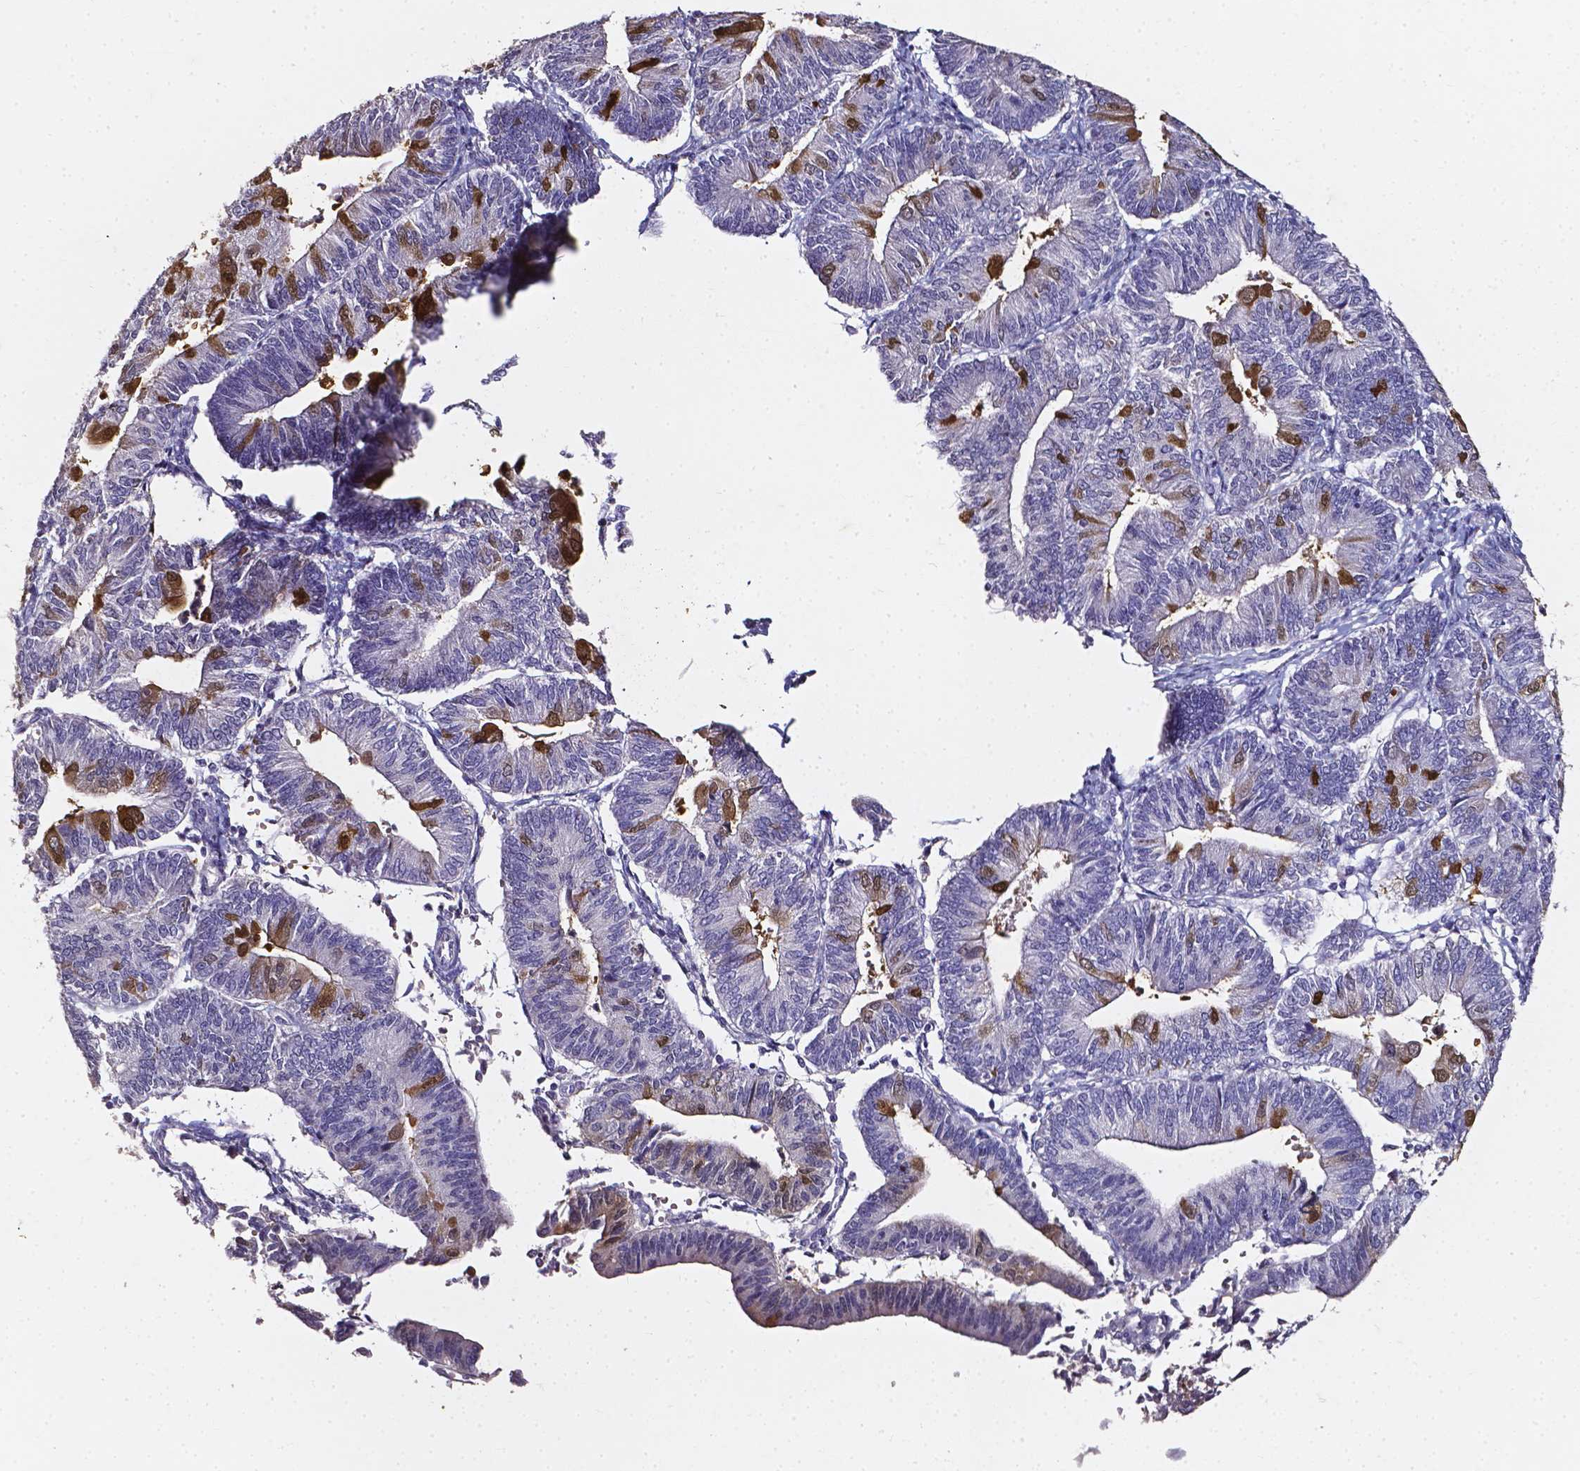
{"staining": {"intensity": "moderate", "quantity": "<25%", "location": "cytoplasmic/membranous,nuclear"}, "tissue": "endometrial cancer", "cell_type": "Tumor cells", "image_type": "cancer", "snomed": [{"axis": "morphology", "description": "Adenocarcinoma, NOS"}, {"axis": "topography", "description": "Endometrium"}], "caption": "Endometrial cancer tissue shows moderate cytoplasmic/membranous and nuclear positivity in approximately <25% of tumor cells, visualized by immunohistochemistry.", "gene": "AKR1B10", "patient": {"sex": "female", "age": 65}}